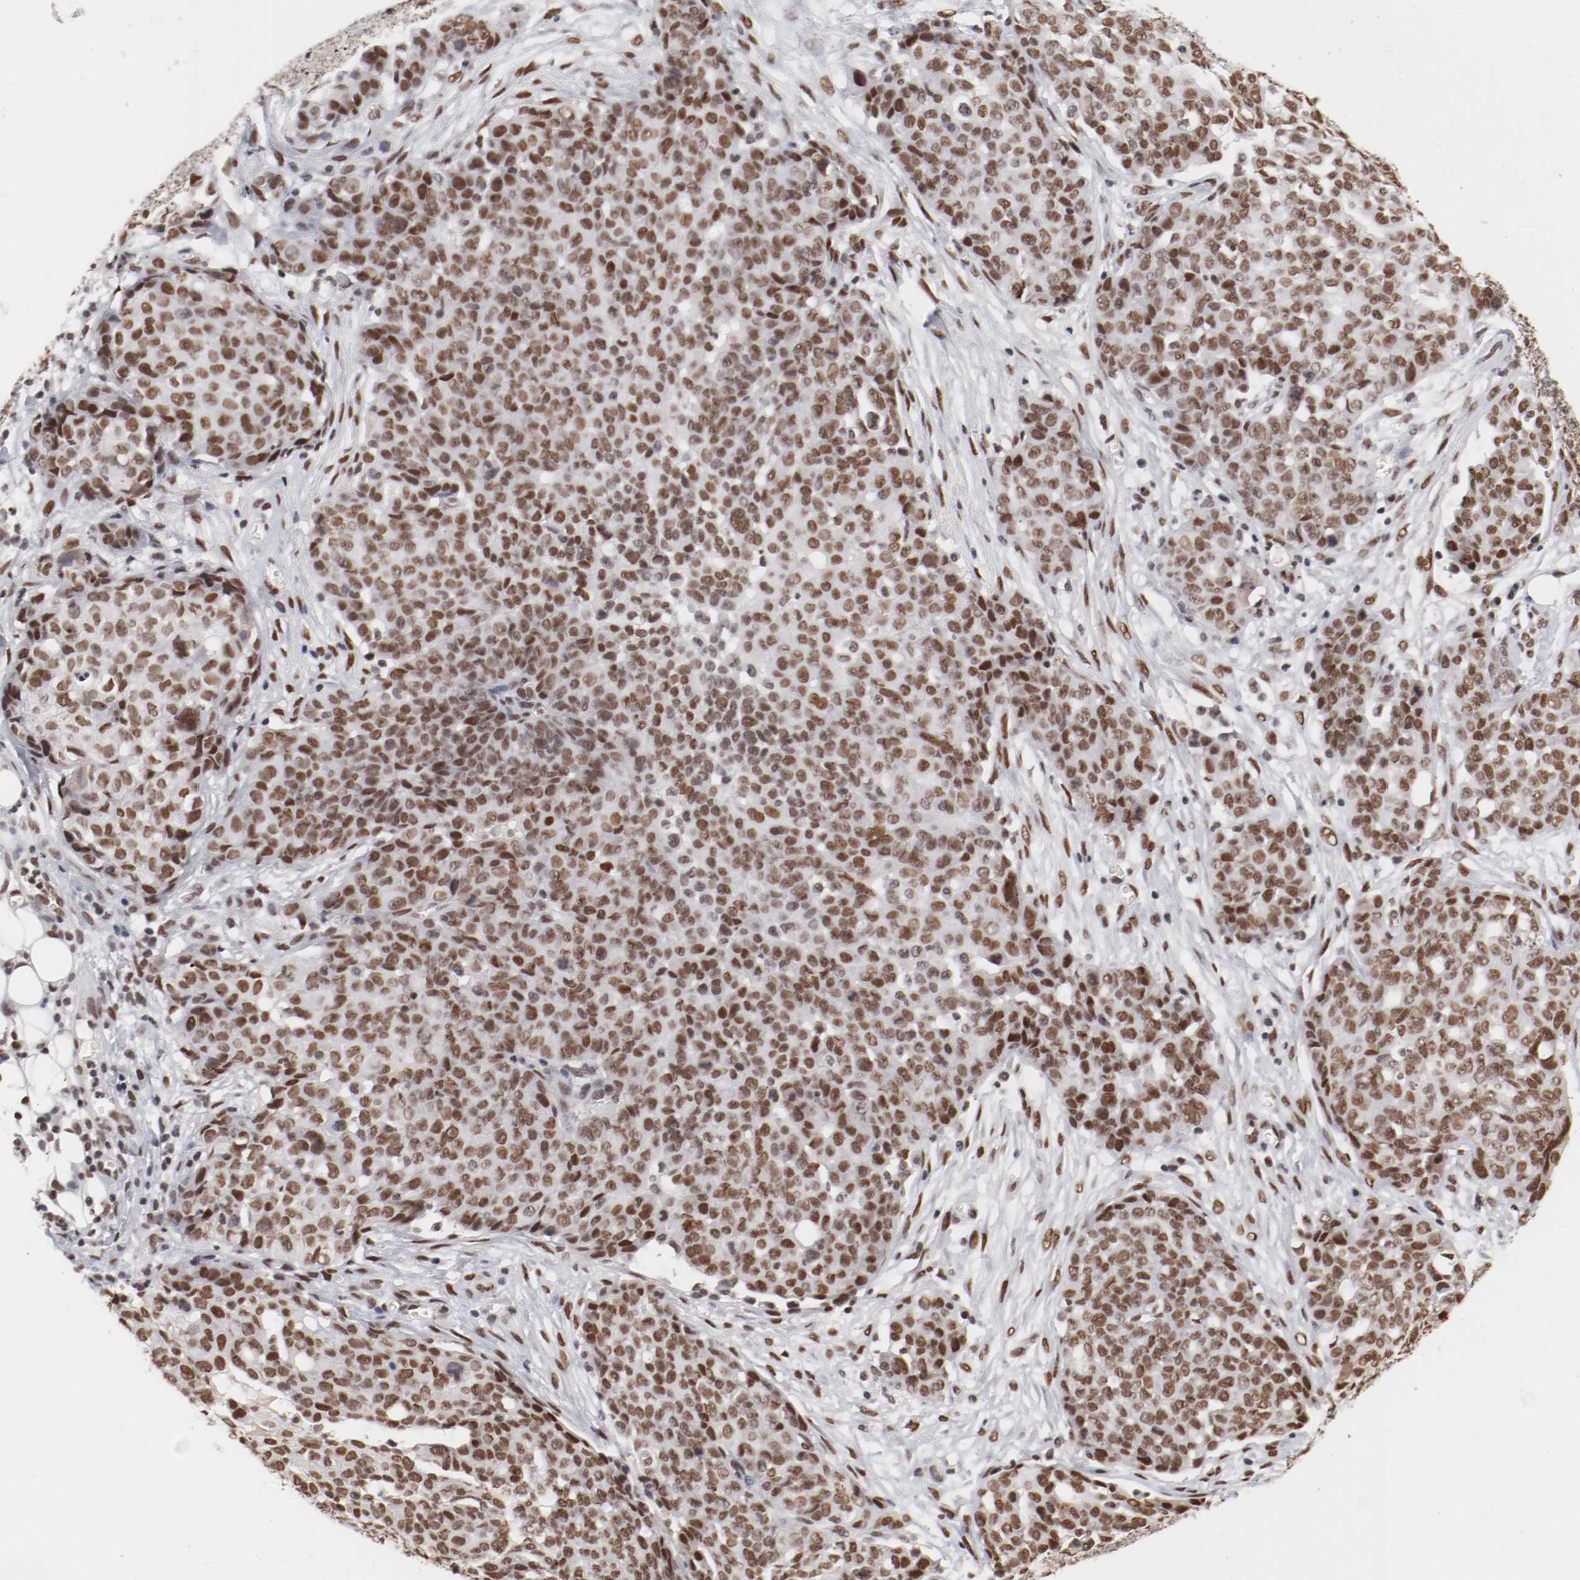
{"staining": {"intensity": "moderate", "quantity": ">75%", "location": "nuclear"}, "tissue": "ovarian cancer", "cell_type": "Tumor cells", "image_type": "cancer", "snomed": [{"axis": "morphology", "description": "Cystadenocarcinoma, serous, NOS"}, {"axis": "topography", "description": "Soft tissue"}, {"axis": "topography", "description": "Ovary"}], "caption": "Ovarian cancer (serous cystadenocarcinoma) stained for a protein (brown) demonstrates moderate nuclear positive positivity in about >75% of tumor cells.", "gene": "TP53BP1", "patient": {"sex": "female", "age": 57}}